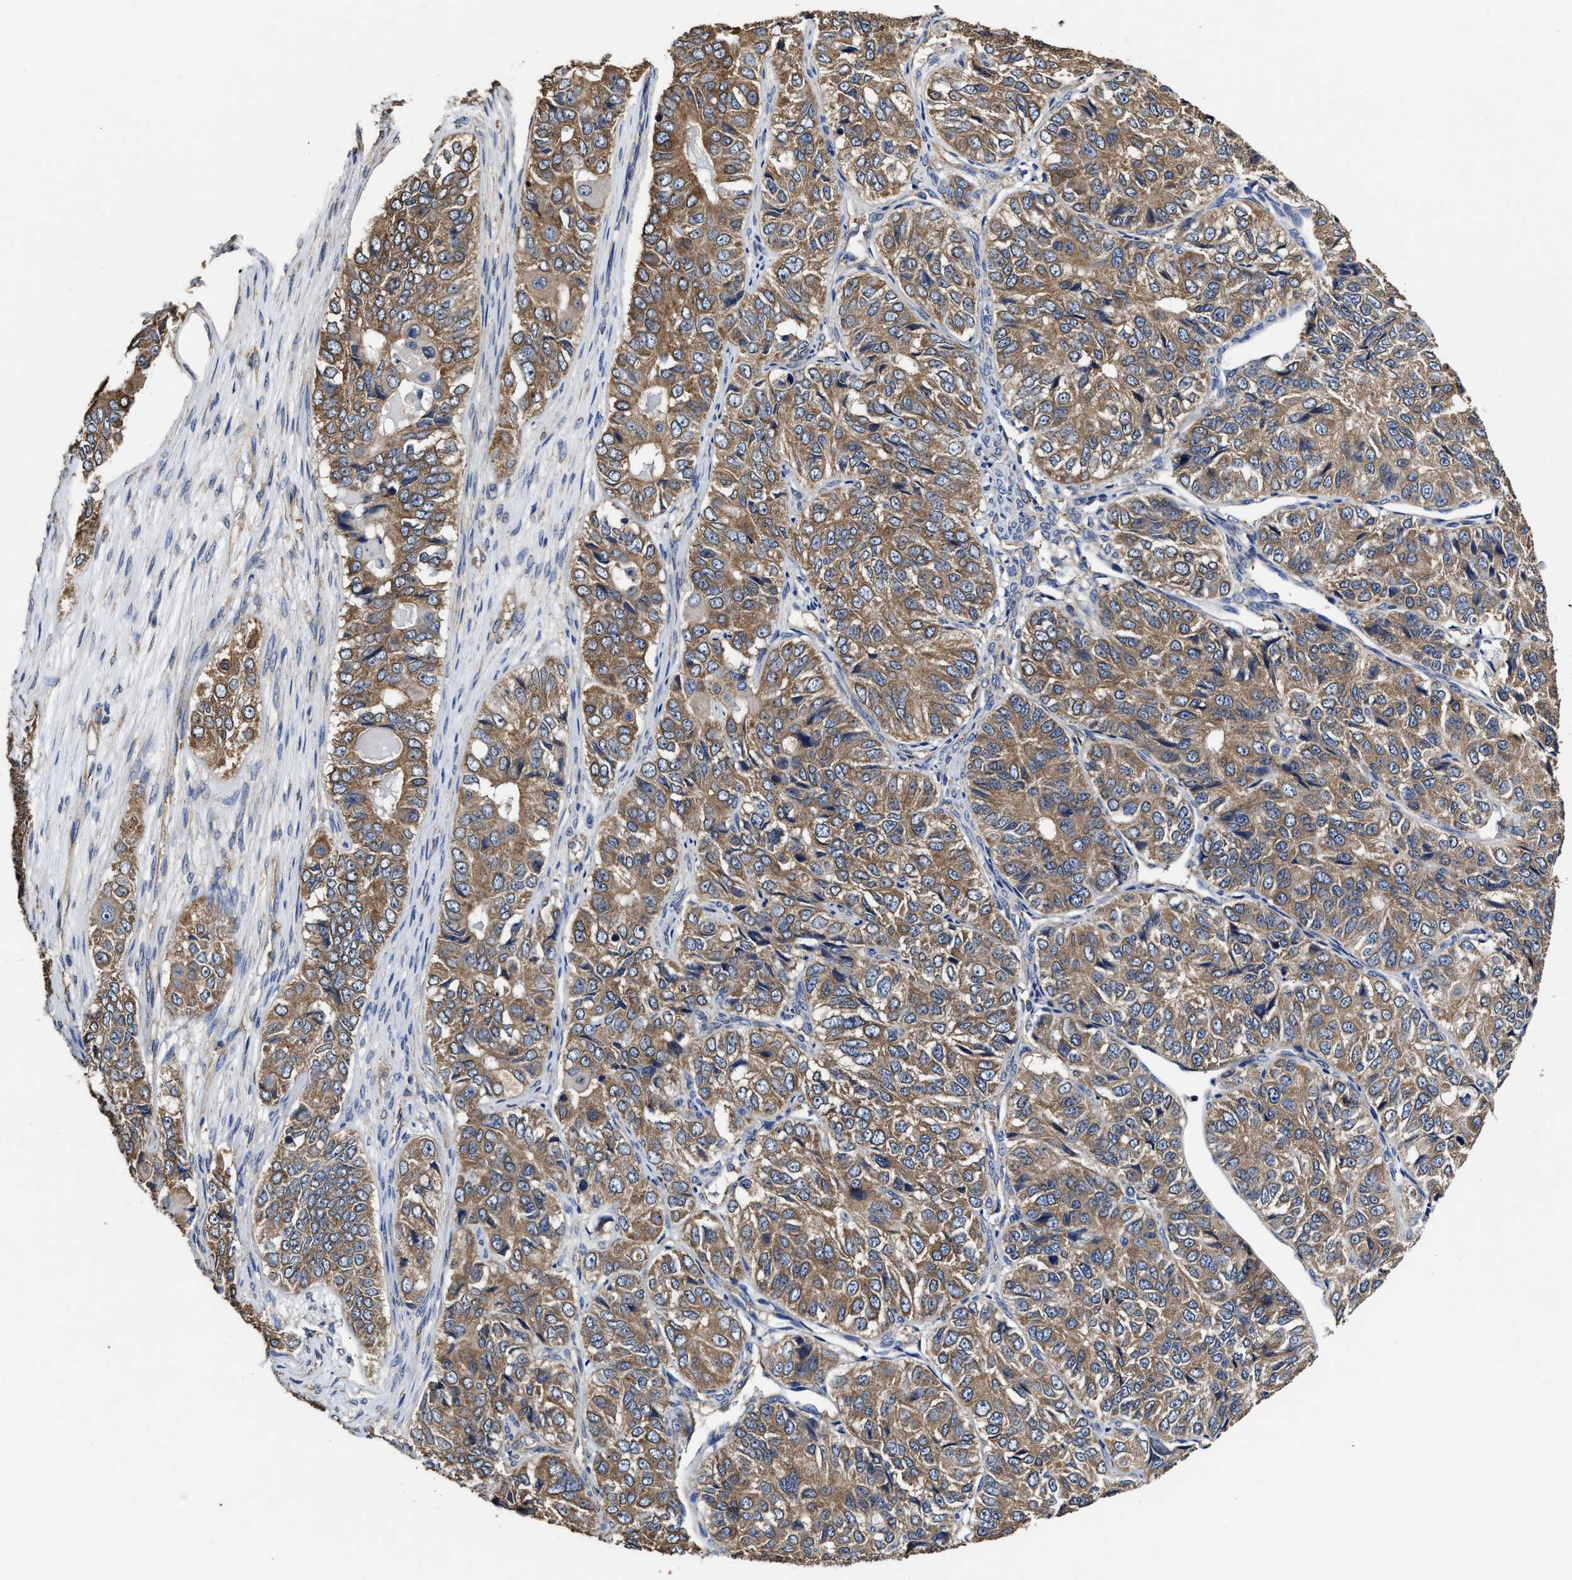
{"staining": {"intensity": "moderate", "quantity": ">75%", "location": "cytoplasmic/membranous"}, "tissue": "ovarian cancer", "cell_type": "Tumor cells", "image_type": "cancer", "snomed": [{"axis": "morphology", "description": "Carcinoma, endometroid"}, {"axis": "topography", "description": "Ovary"}], "caption": "A brown stain shows moderate cytoplasmic/membranous expression of a protein in human ovarian cancer (endometroid carcinoma) tumor cells.", "gene": "SFXN4", "patient": {"sex": "female", "age": 51}}